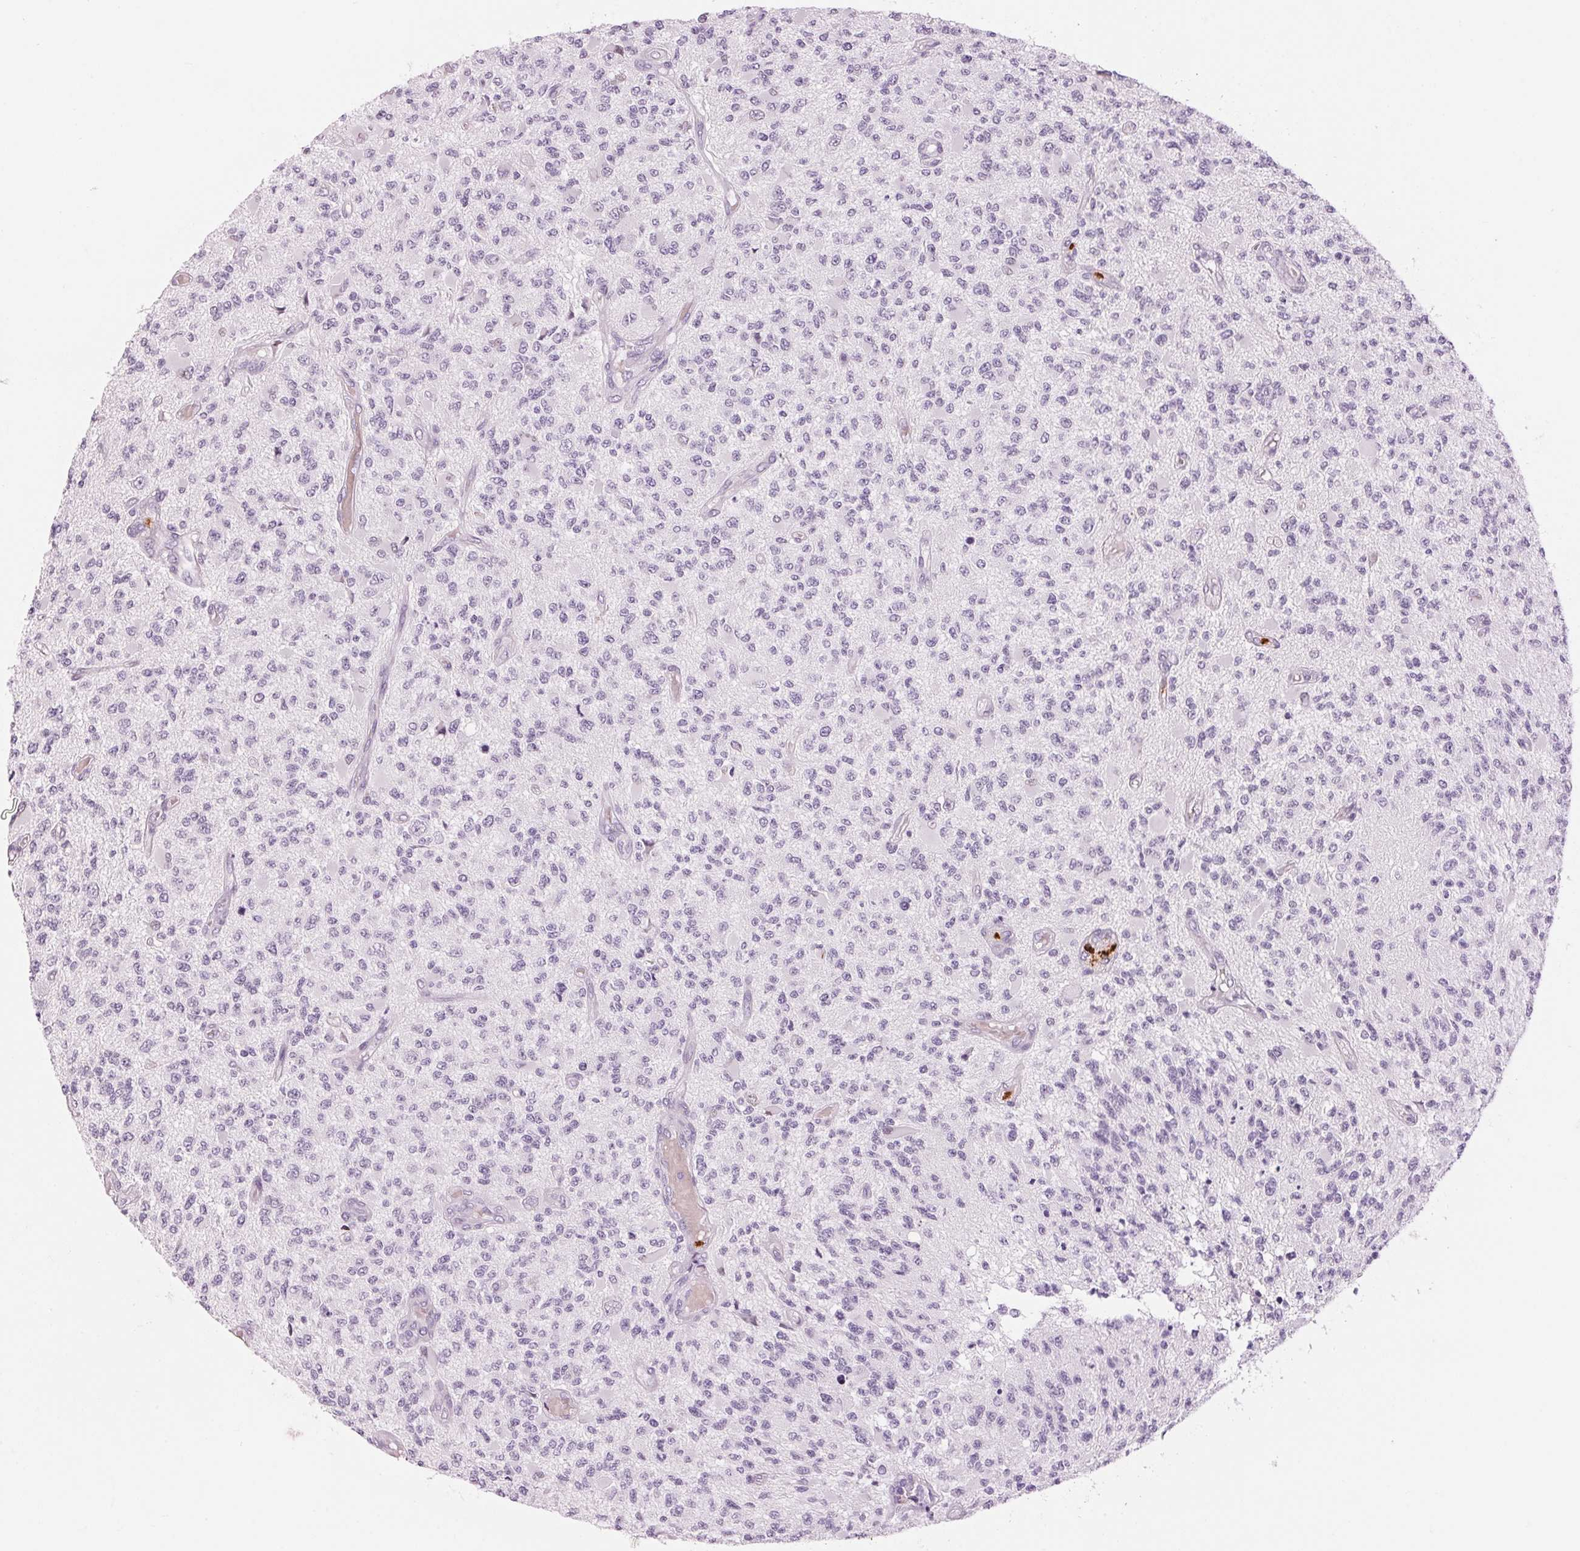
{"staining": {"intensity": "negative", "quantity": "none", "location": "none"}, "tissue": "glioma", "cell_type": "Tumor cells", "image_type": "cancer", "snomed": [{"axis": "morphology", "description": "Glioma, malignant, High grade"}, {"axis": "topography", "description": "Brain"}], "caption": "Histopathology image shows no protein staining in tumor cells of glioma tissue.", "gene": "KLK7", "patient": {"sex": "female", "age": 63}}